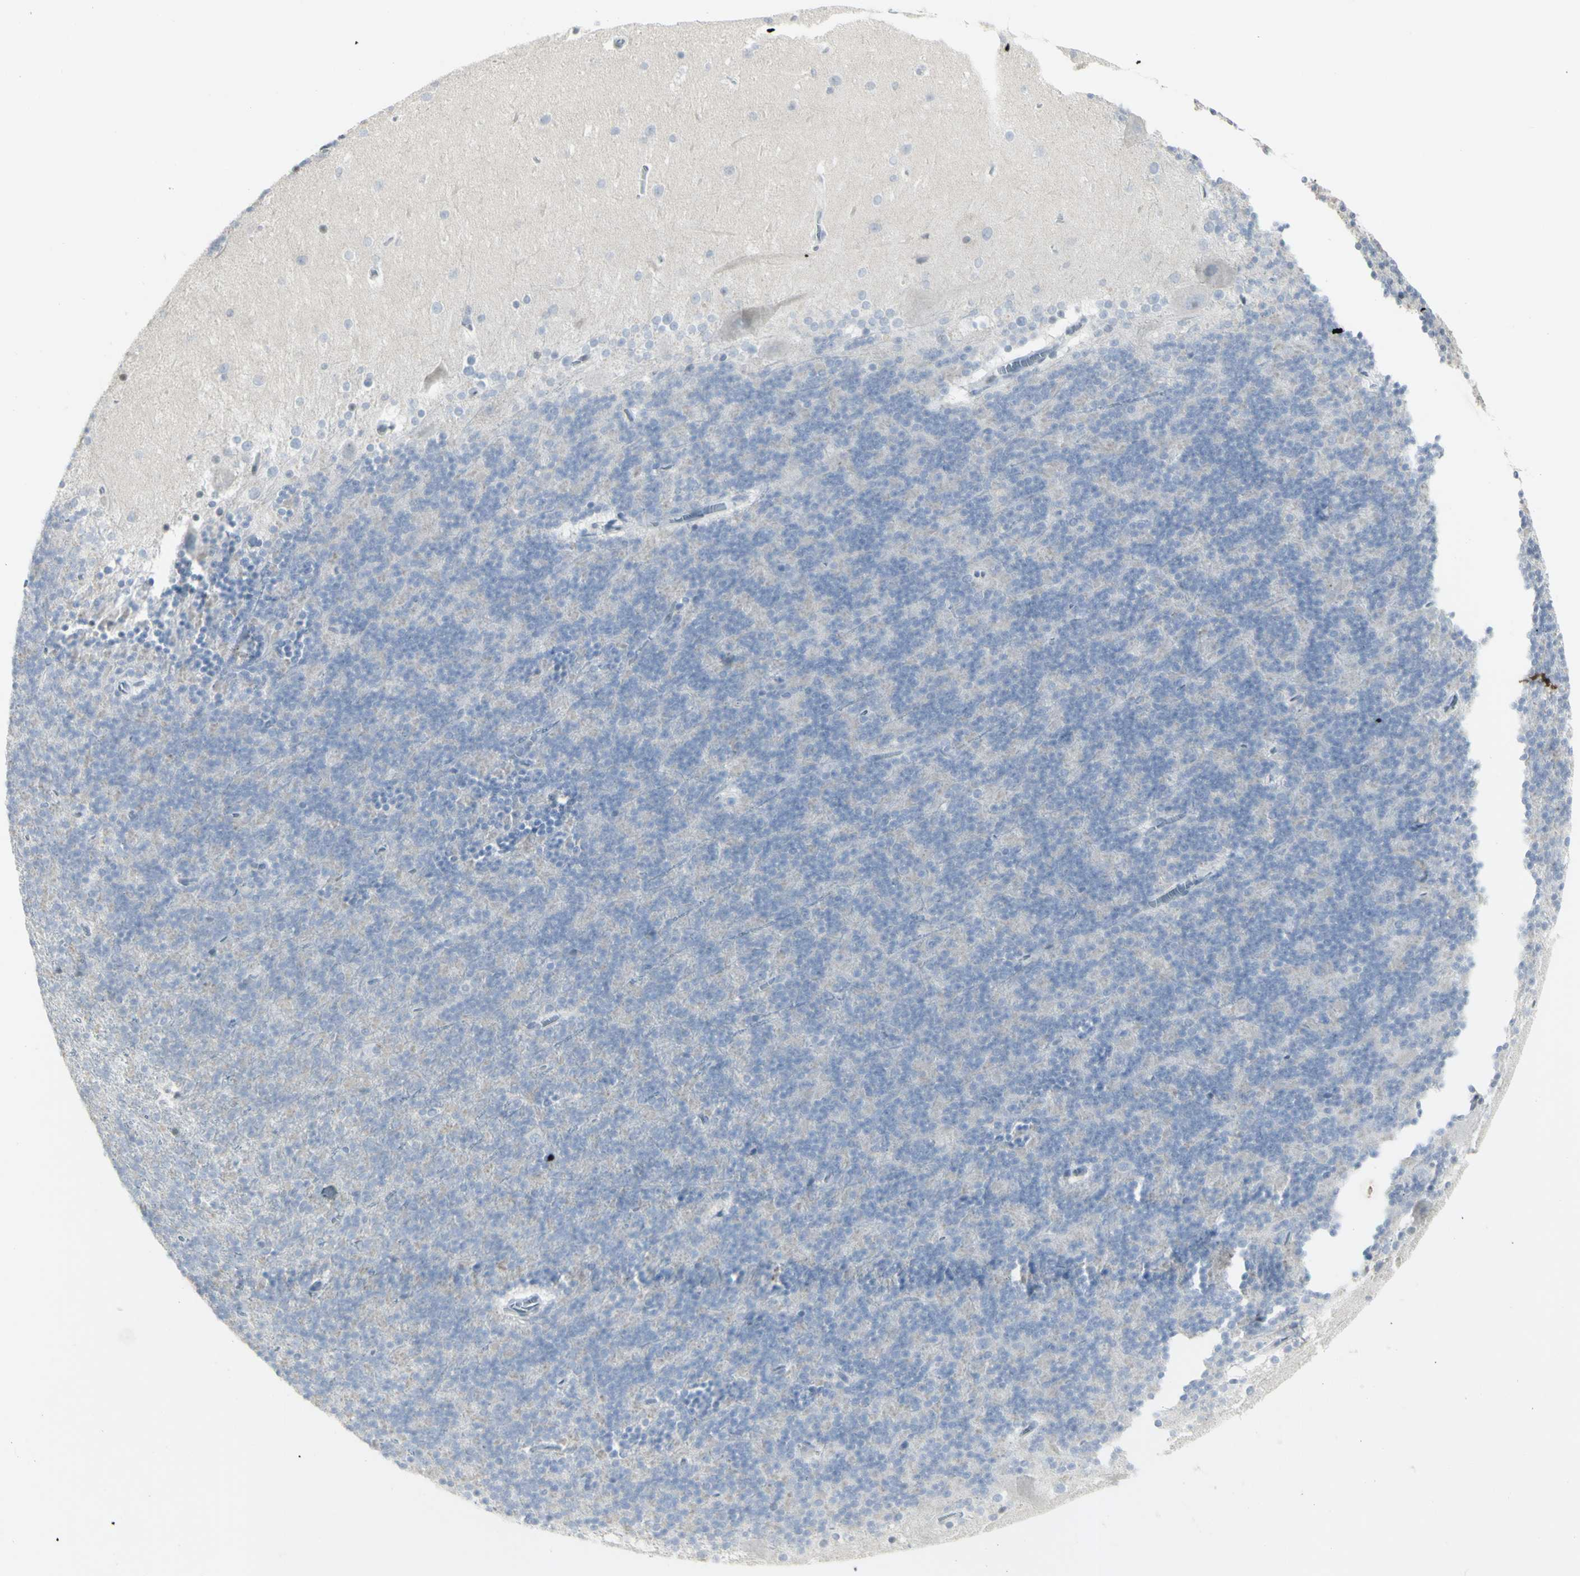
{"staining": {"intensity": "negative", "quantity": "none", "location": "none"}, "tissue": "cerebellum", "cell_type": "Cells in granular layer", "image_type": "normal", "snomed": [{"axis": "morphology", "description": "Normal tissue, NOS"}, {"axis": "topography", "description": "Cerebellum"}], "caption": "Cells in granular layer show no significant protein expression in unremarkable cerebellum.", "gene": "MUC5AC", "patient": {"sex": "female", "age": 19}}